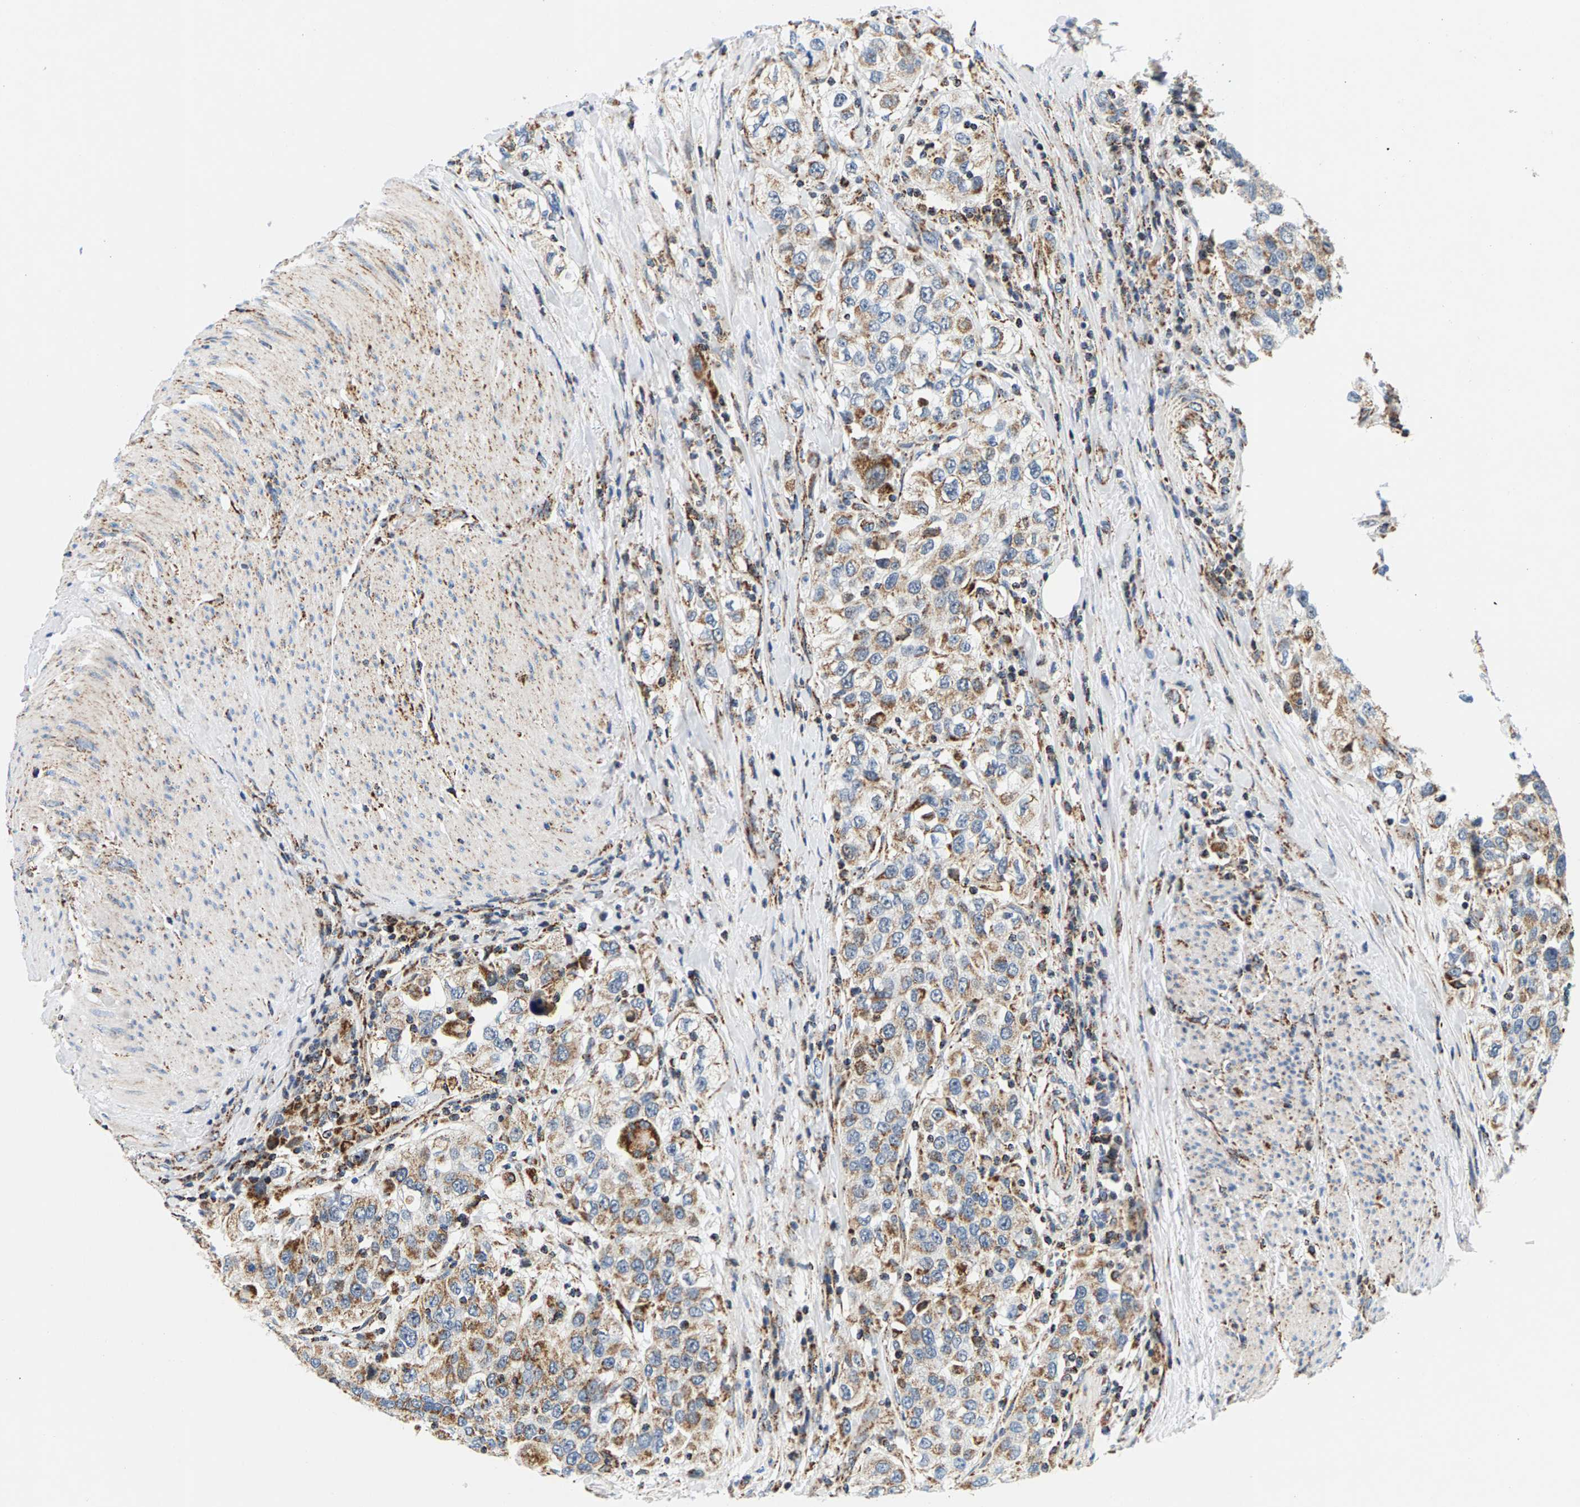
{"staining": {"intensity": "moderate", "quantity": ">75%", "location": "cytoplasmic/membranous"}, "tissue": "urothelial cancer", "cell_type": "Tumor cells", "image_type": "cancer", "snomed": [{"axis": "morphology", "description": "Urothelial carcinoma, High grade"}, {"axis": "topography", "description": "Urinary bladder"}], "caption": "This micrograph demonstrates IHC staining of human urothelial carcinoma (high-grade), with medium moderate cytoplasmic/membranous staining in about >75% of tumor cells.", "gene": "PDE1A", "patient": {"sex": "female", "age": 80}}